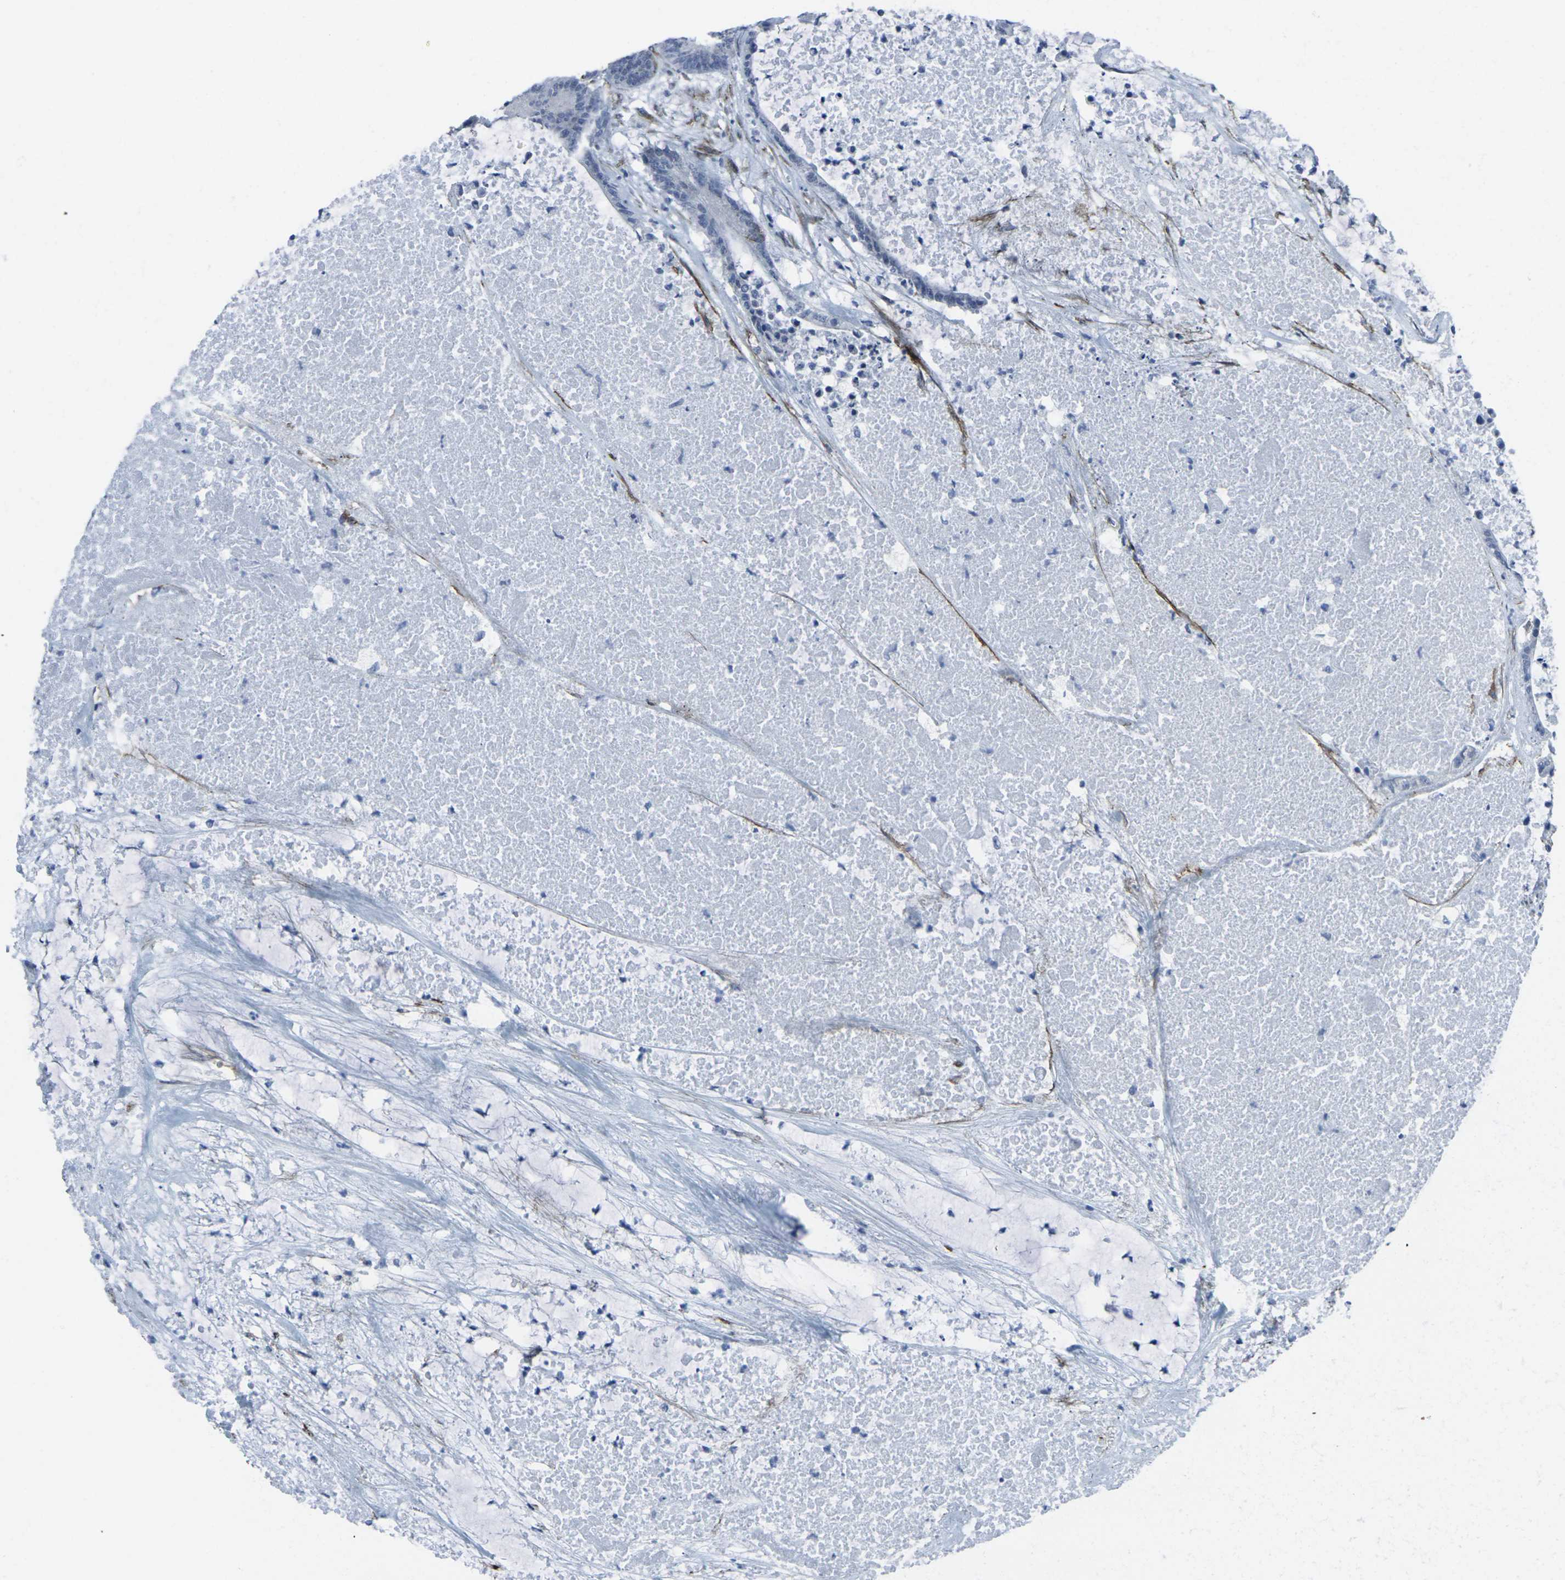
{"staining": {"intensity": "negative", "quantity": "none", "location": "none"}, "tissue": "colorectal cancer", "cell_type": "Tumor cells", "image_type": "cancer", "snomed": [{"axis": "morphology", "description": "Adenocarcinoma, NOS"}, {"axis": "topography", "description": "Colon"}], "caption": "This photomicrograph is of colorectal cancer (adenocarcinoma) stained with immunohistochemistry to label a protein in brown with the nuclei are counter-stained blue. There is no expression in tumor cells.", "gene": "CDH11", "patient": {"sex": "female", "age": 84}}